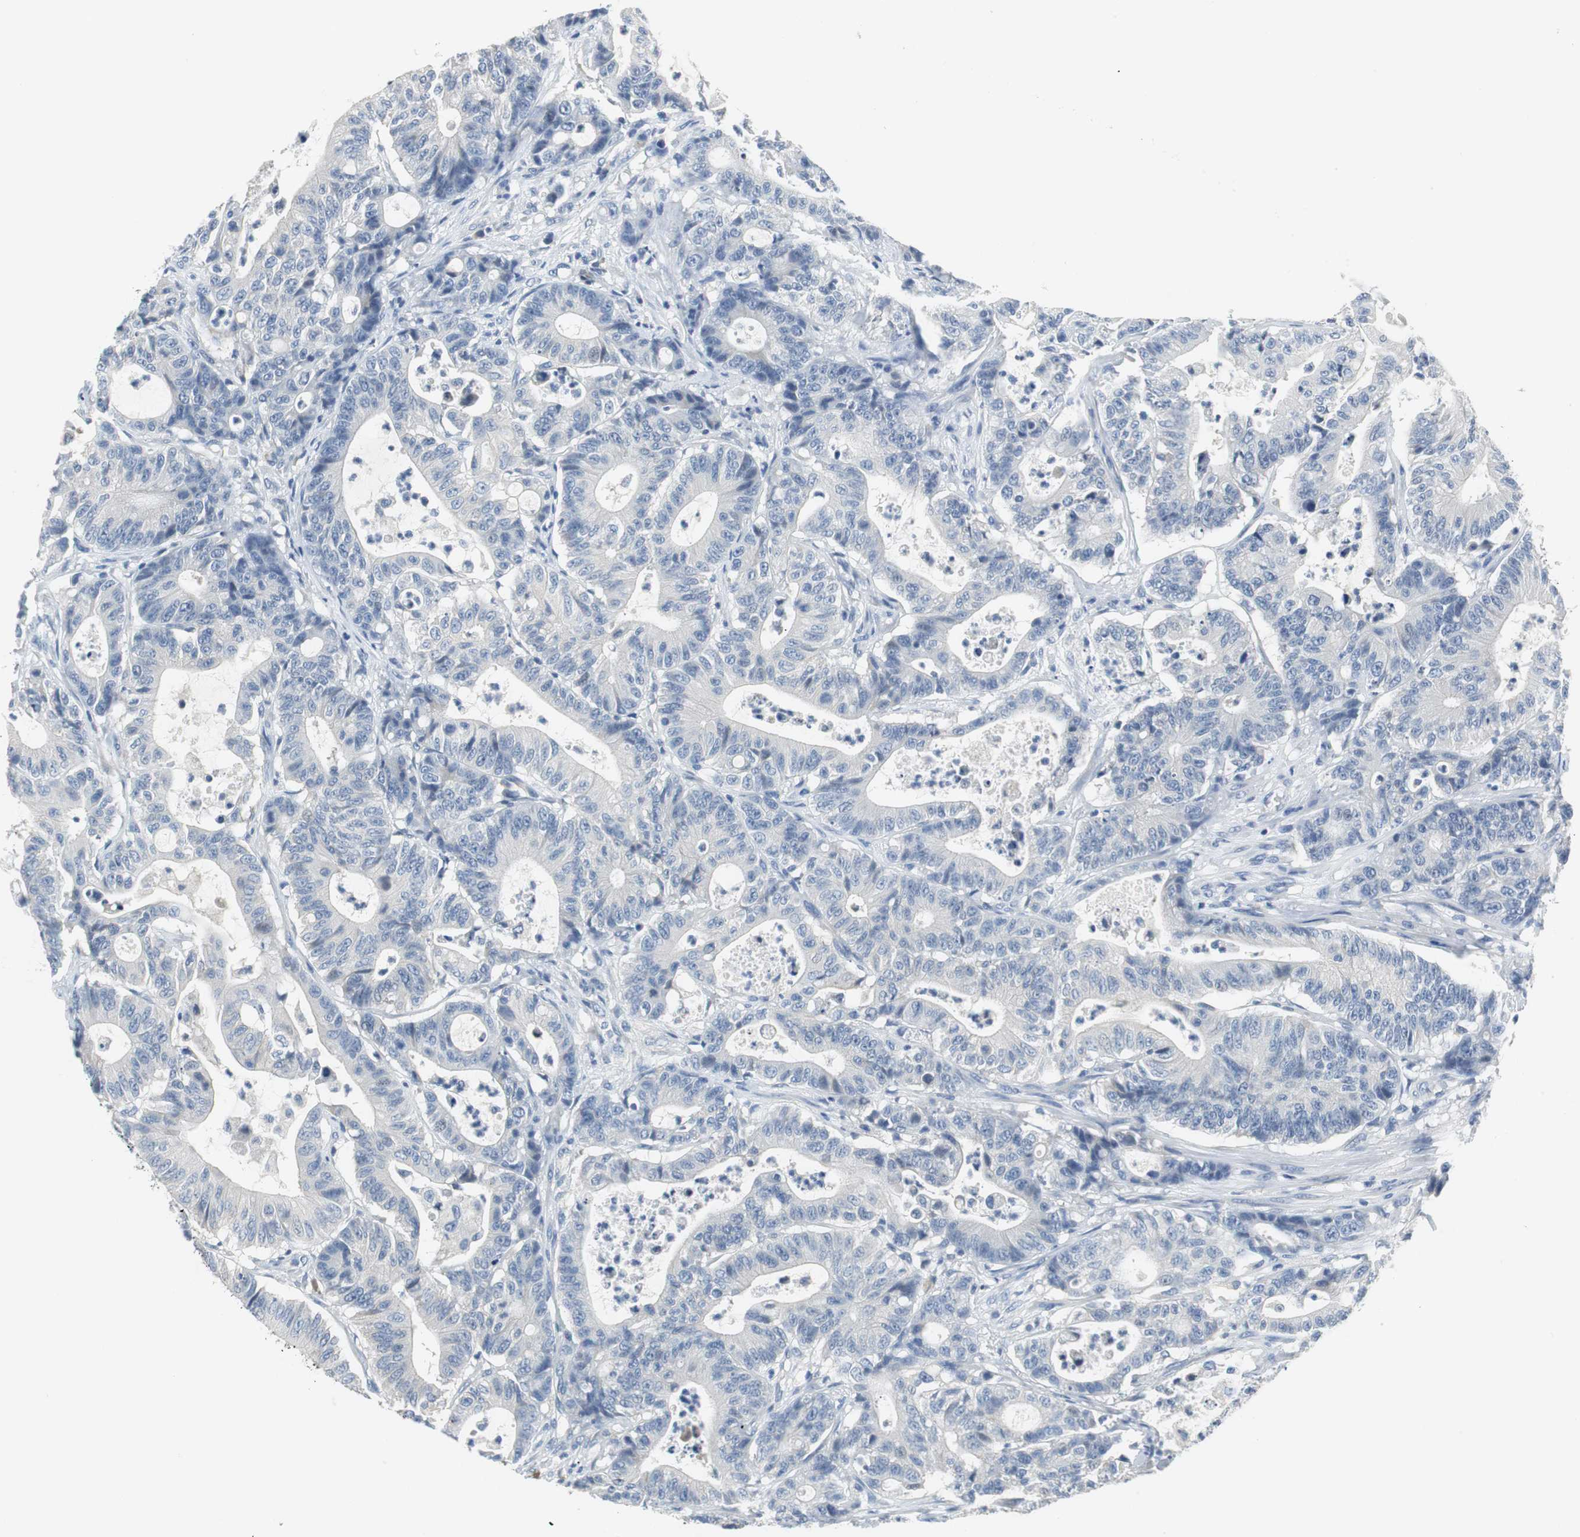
{"staining": {"intensity": "negative", "quantity": "none", "location": "none"}, "tissue": "colorectal cancer", "cell_type": "Tumor cells", "image_type": "cancer", "snomed": [{"axis": "morphology", "description": "Adenocarcinoma, NOS"}, {"axis": "topography", "description": "Colon"}], "caption": "Tumor cells show no significant staining in colorectal adenocarcinoma. (Immunohistochemistry, brightfield microscopy, high magnification).", "gene": "GLCCI1", "patient": {"sex": "female", "age": 84}}